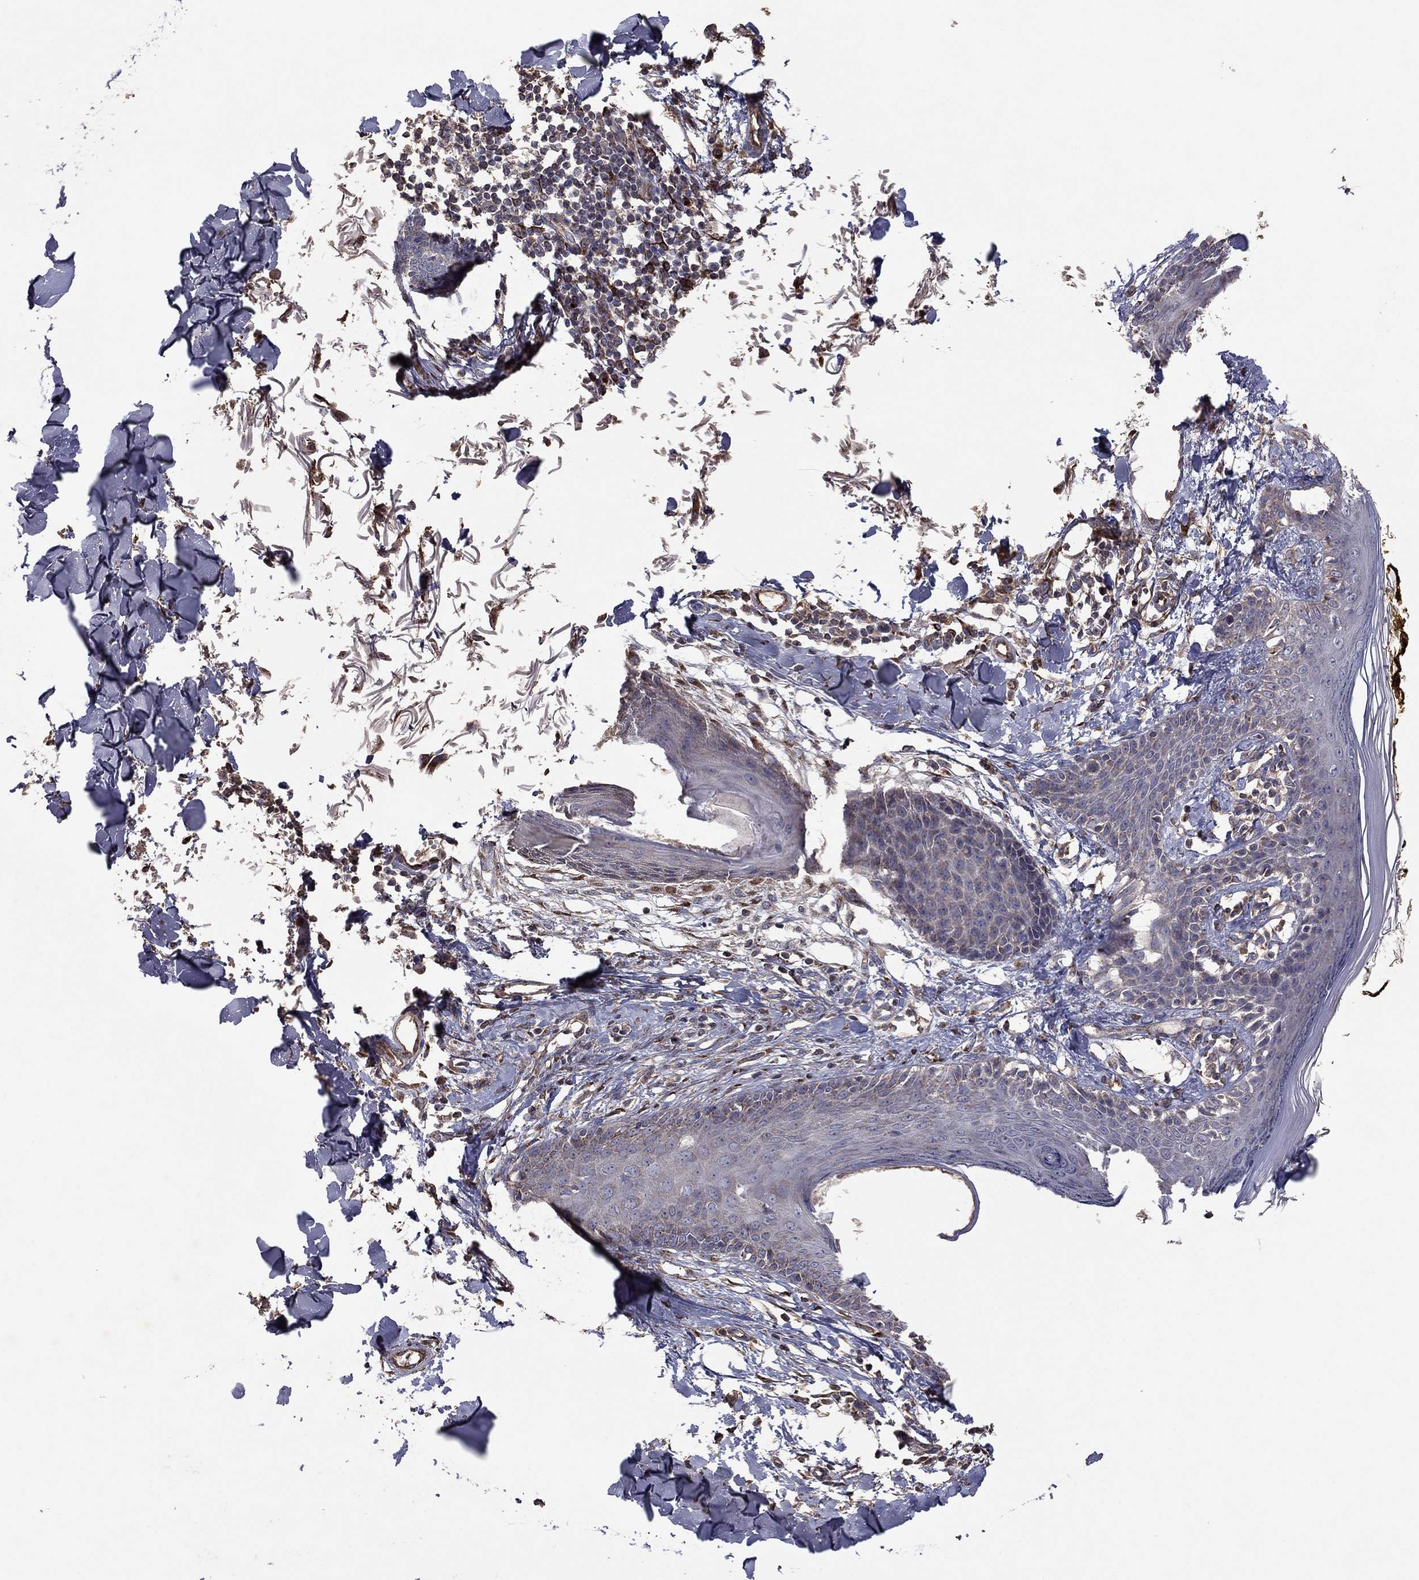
{"staining": {"intensity": "negative", "quantity": "none", "location": "none"}, "tissue": "skin", "cell_type": "Fibroblasts", "image_type": "normal", "snomed": [{"axis": "morphology", "description": "Normal tissue, NOS"}, {"axis": "topography", "description": "Skin"}], "caption": "DAB immunohistochemical staining of unremarkable human skin displays no significant staining in fibroblasts. Brightfield microscopy of immunohistochemistry stained with DAB (3,3'-diaminobenzidine) (brown) and hematoxylin (blue), captured at high magnification.", "gene": "FLT4", "patient": {"sex": "male", "age": 76}}